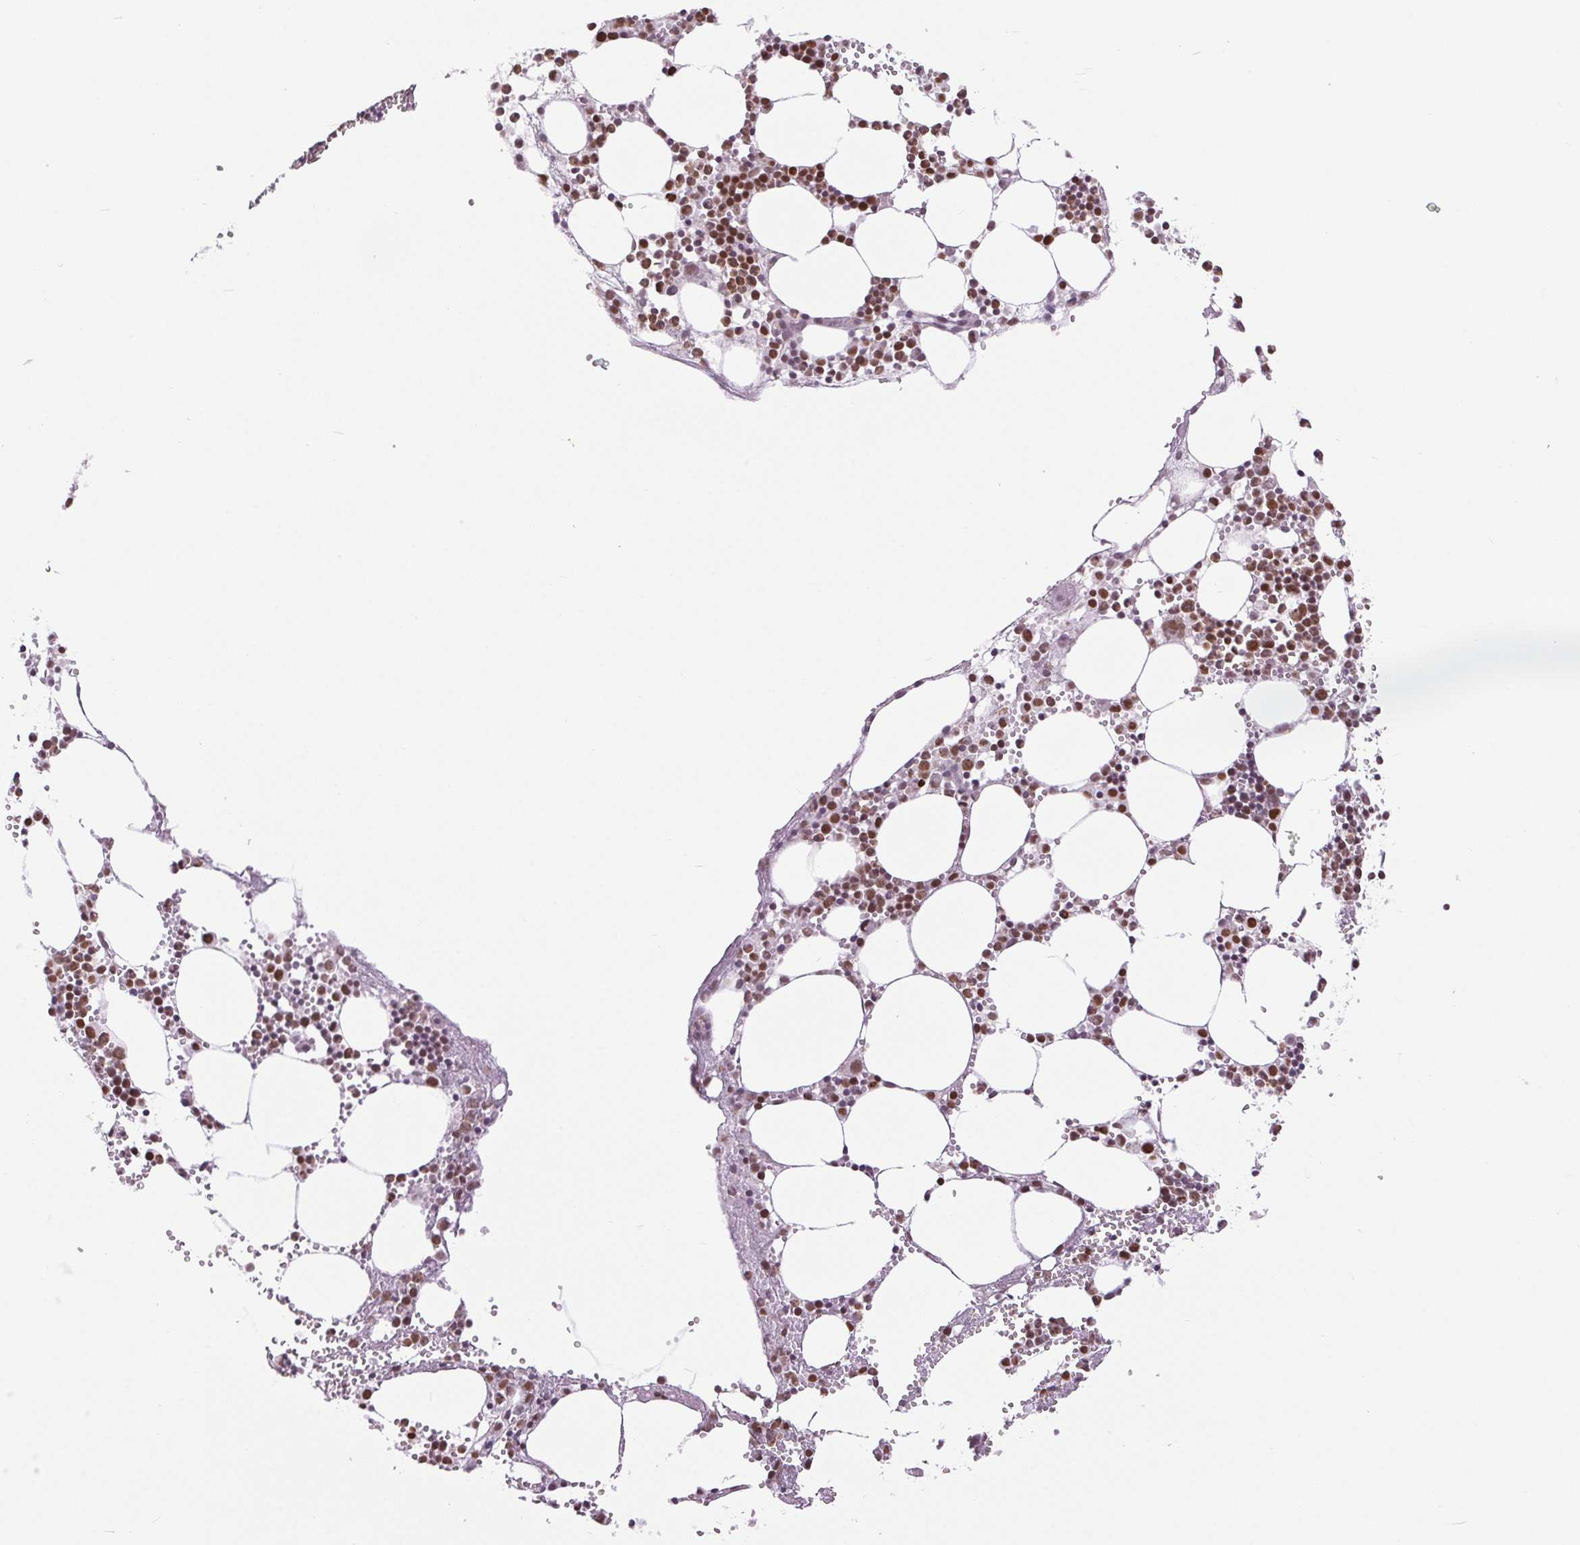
{"staining": {"intensity": "moderate", "quantity": "25%-75%", "location": "nuclear"}, "tissue": "bone marrow", "cell_type": "Hematopoietic cells", "image_type": "normal", "snomed": [{"axis": "morphology", "description": "Normal tissue, NOS"}, {"axis": "topography", "description": "Bone marrow"}], "caption": "A photomicrograph of human bone marrow stained for a protein demonstrates moderate nuclear brown staining in hematopoietic cells. (Stains: DAB in brown, nuclei in blue, Microscopy: brightfield microscopy at high magnification).", "gene": "SMIM6", "patient": {"sex": "male", "age": 89}}